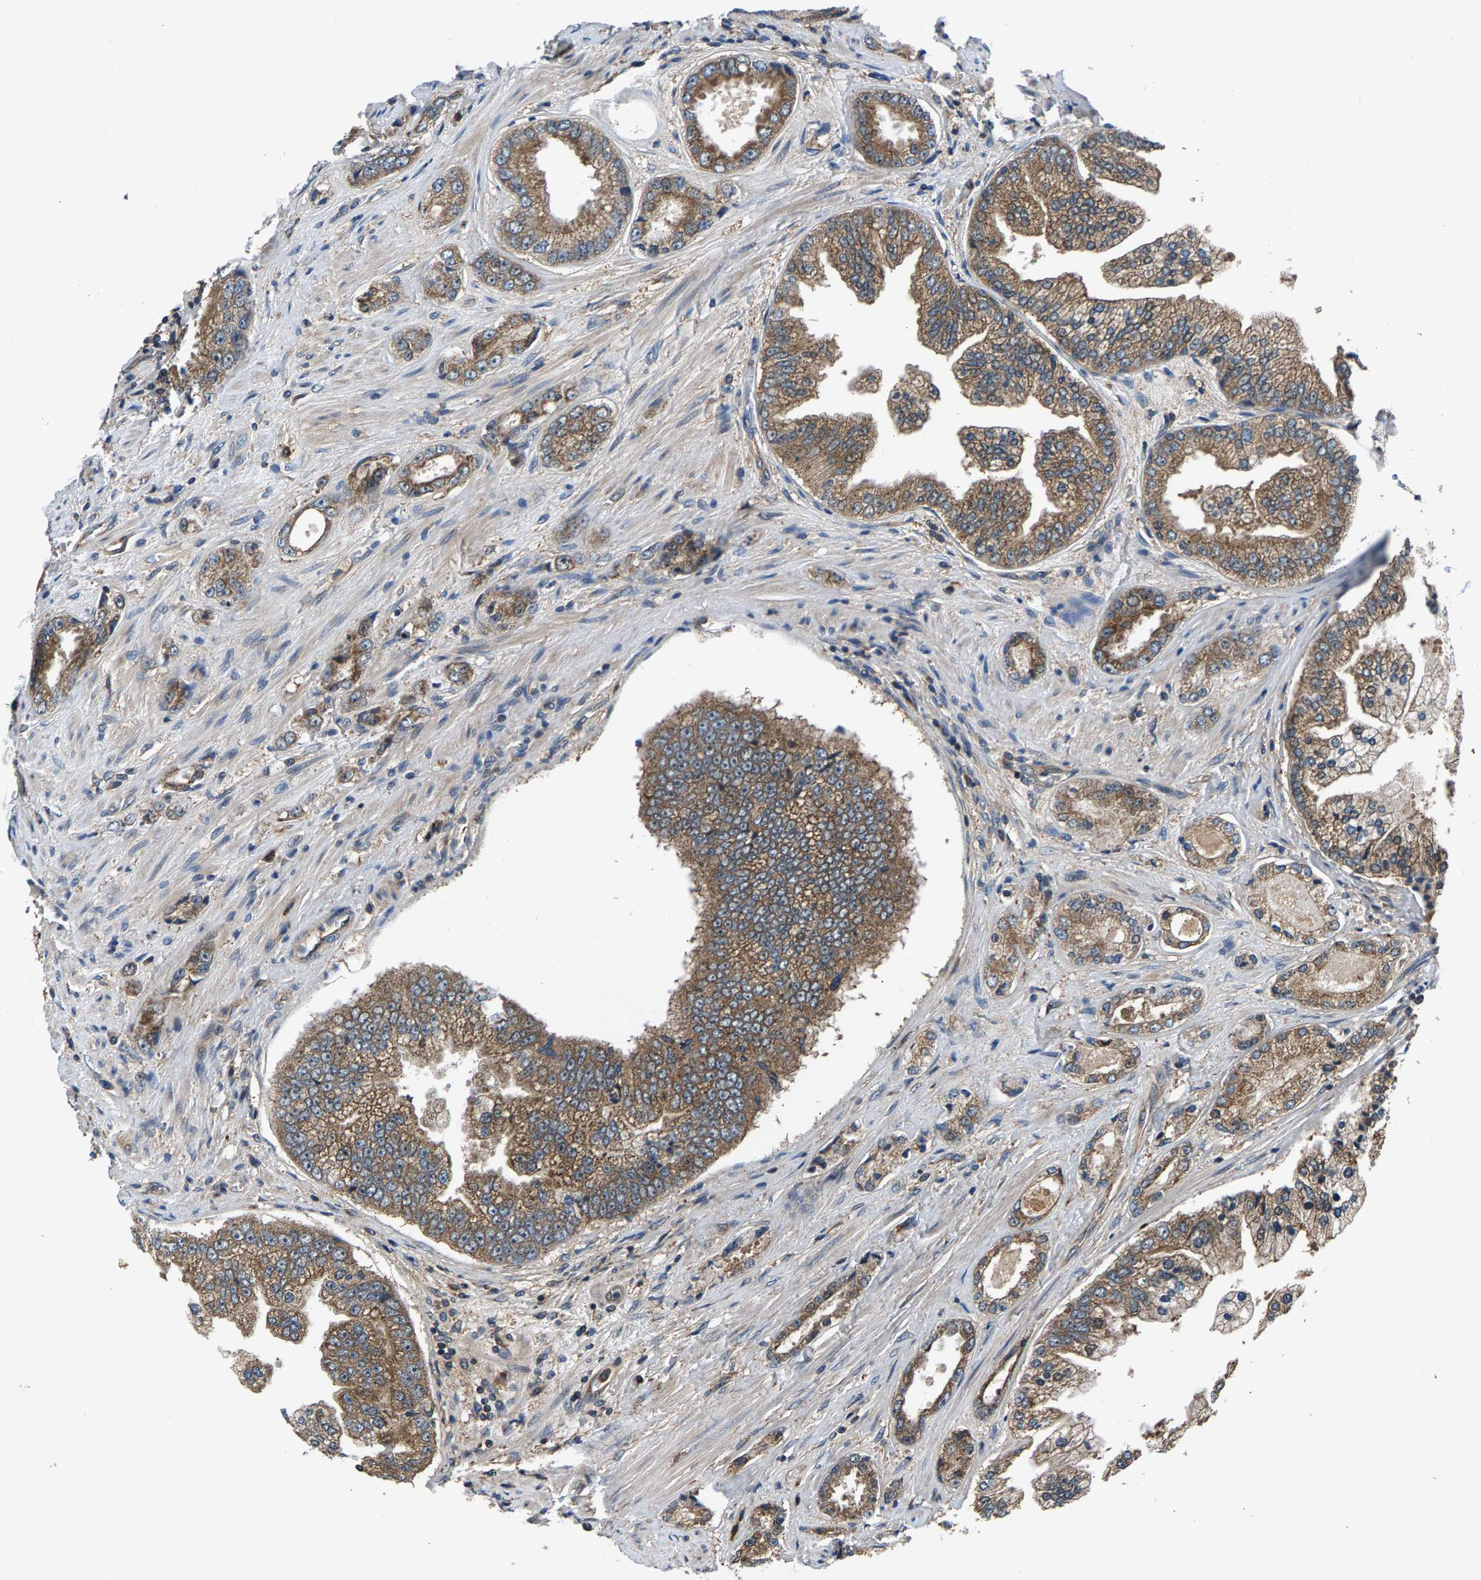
{"staining": {"intensity": "moderate", "quantity": ">75%", "location": "cytoplasmic/membranous"}, "tissue": "prostate cancer", "cell_type": "Tumor cells", "image_type": "cancer", "snomed": [{"axis": "morphology", "description": "Adenocarcinoma, High grade"}, {"axis": "topography", "description": "Prostate"}], "caption": "Prostate cancer (adenocarcinoma (high-grade)) tissue displays moderate cytoplasmic/membranous expression in about >75% of tumor cells", "gene": "FAM78A", "patient": {"sex": "male", "age": 61}}